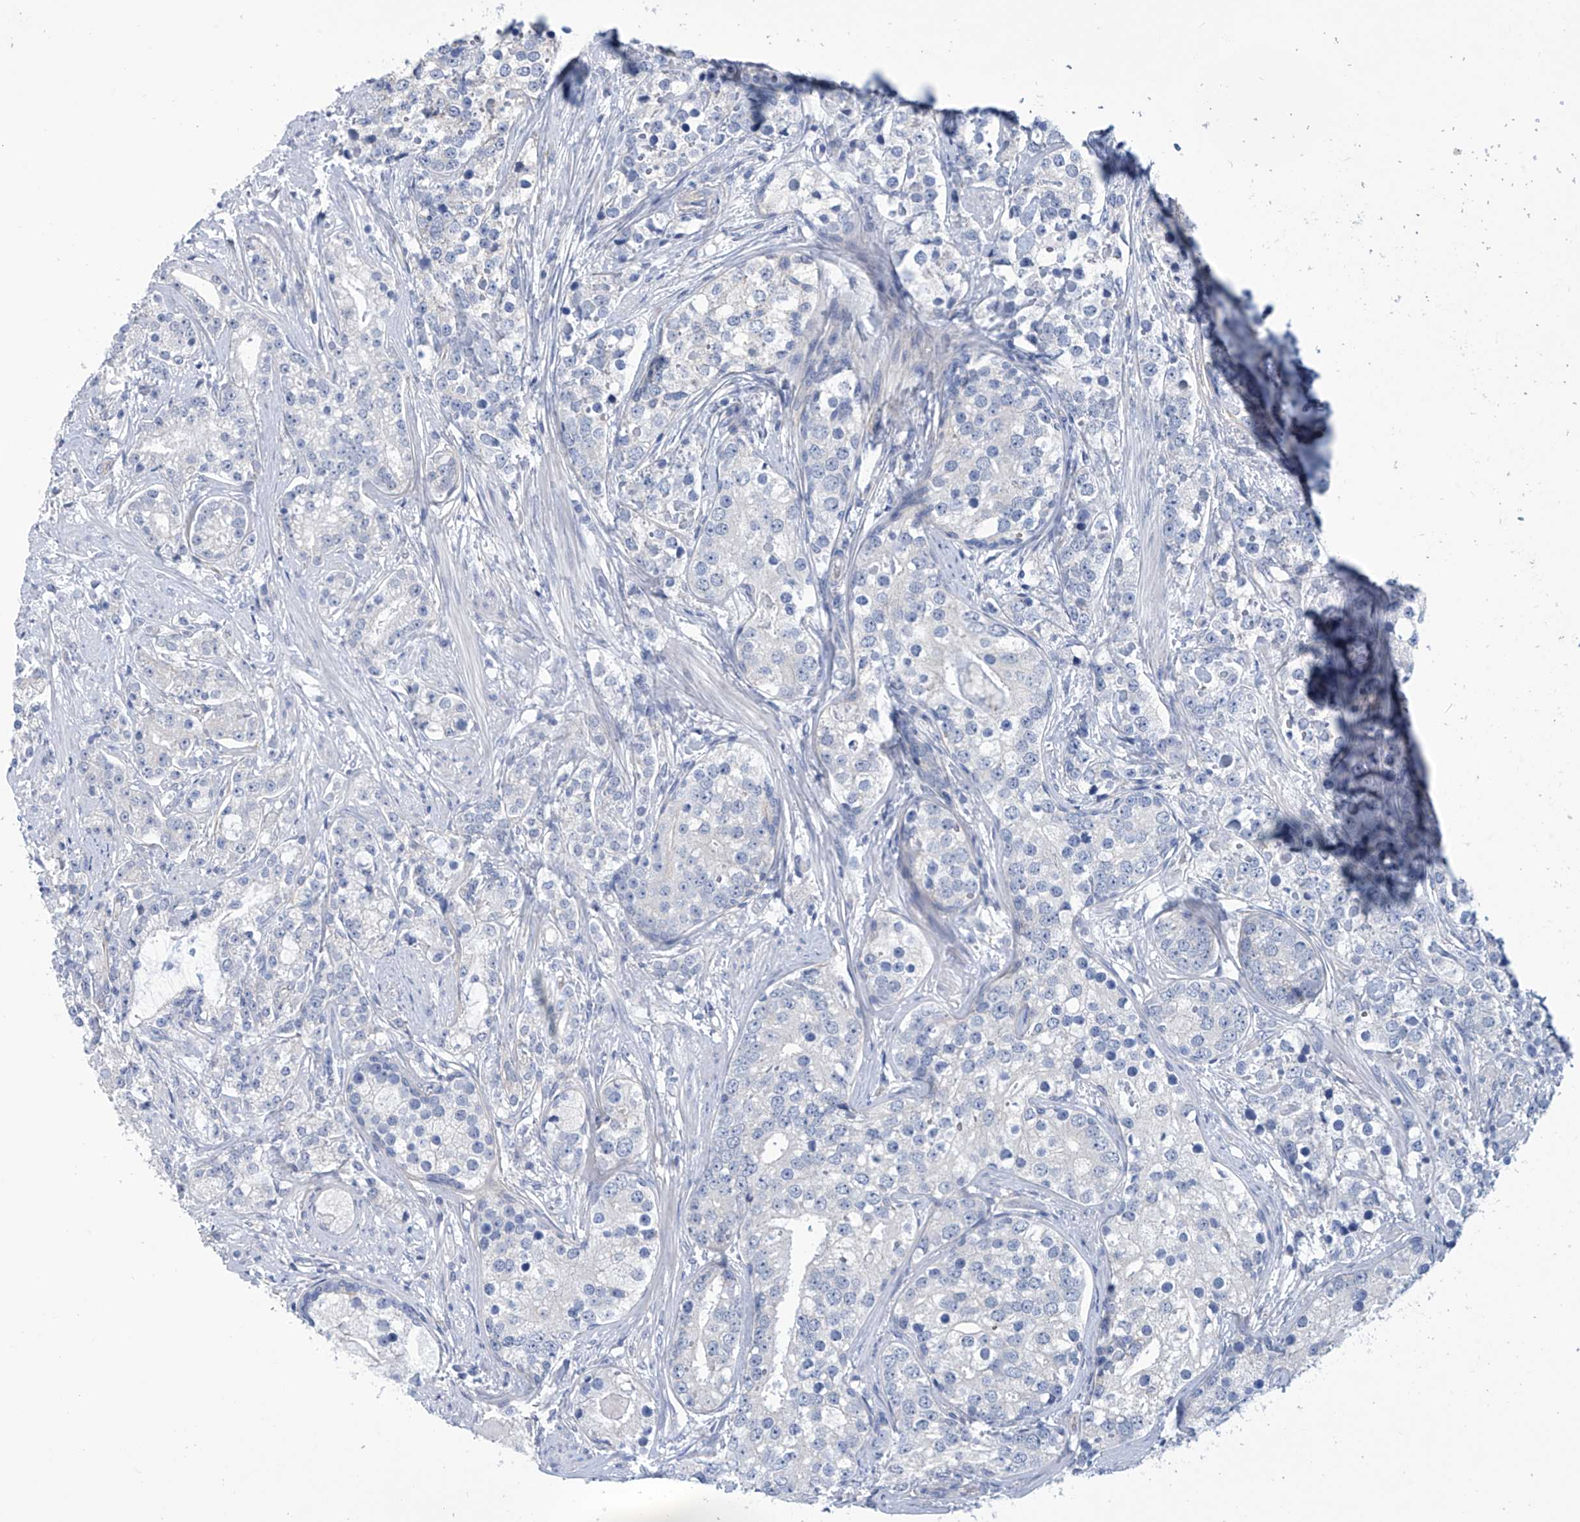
{"staining": {"intensity": "negative", "quantity": "none", "location": "none"}, "tissue": "prostate cancer", "cell_type": "Tumor cells", "image_type": "cancer", "snomed": [{"axis": "morphology", "description": "Adenocarcinoma, High grade"}, {"axis": "topography", "description": "Prostate"}], "caption": "Image shows no protein expression in tumor cells of high-grade adenocarcinoma (prostate) tissue. (DAB (3,3'-diaminobenzidine) immunohistochemistry visualized using brightfield microscopy, high magnification).", "gene": "ABHD13", "patient": {"sex": "male", "age": 69}}